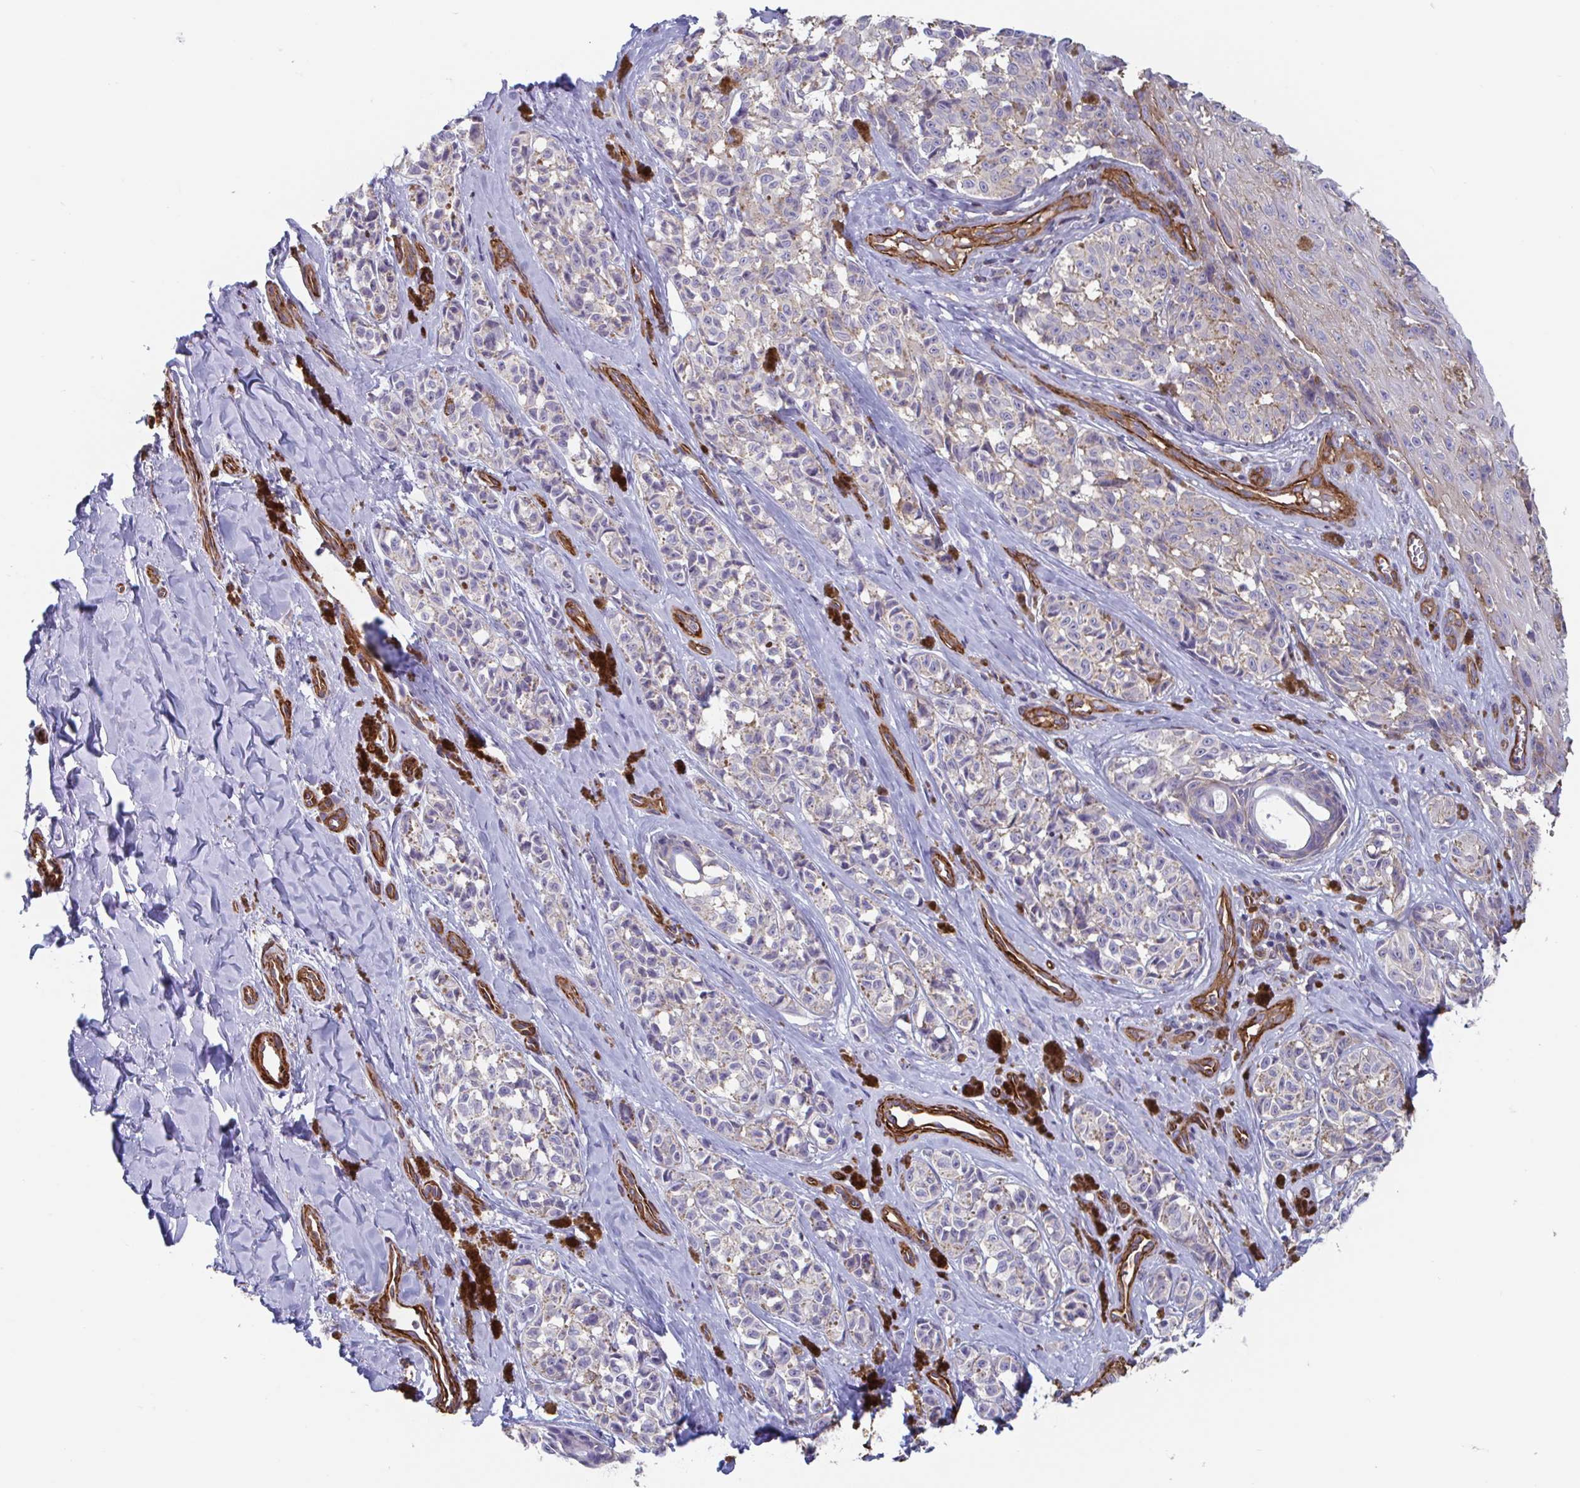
{"staining": {"intensity": "weak", "quantity": "25%-75%", "location": "cytoplasmic/membranous"}, "tissue": "melanoma", "cell_type": "Tumor cells", "image_type": "cancer", "snomed": [{"axis": "morphology", "description": "Malignant melanoma, NOS"}, {"axis": "topography", "description": "Skin"}], "caption": "A photomicrograph of human malignant melanoma stained for a protein reveals weak cytoplasmic/membranous brown staining in tumor cells.", "gene": "SHISA7", "patient": {"sex": "female", "age": 65}}